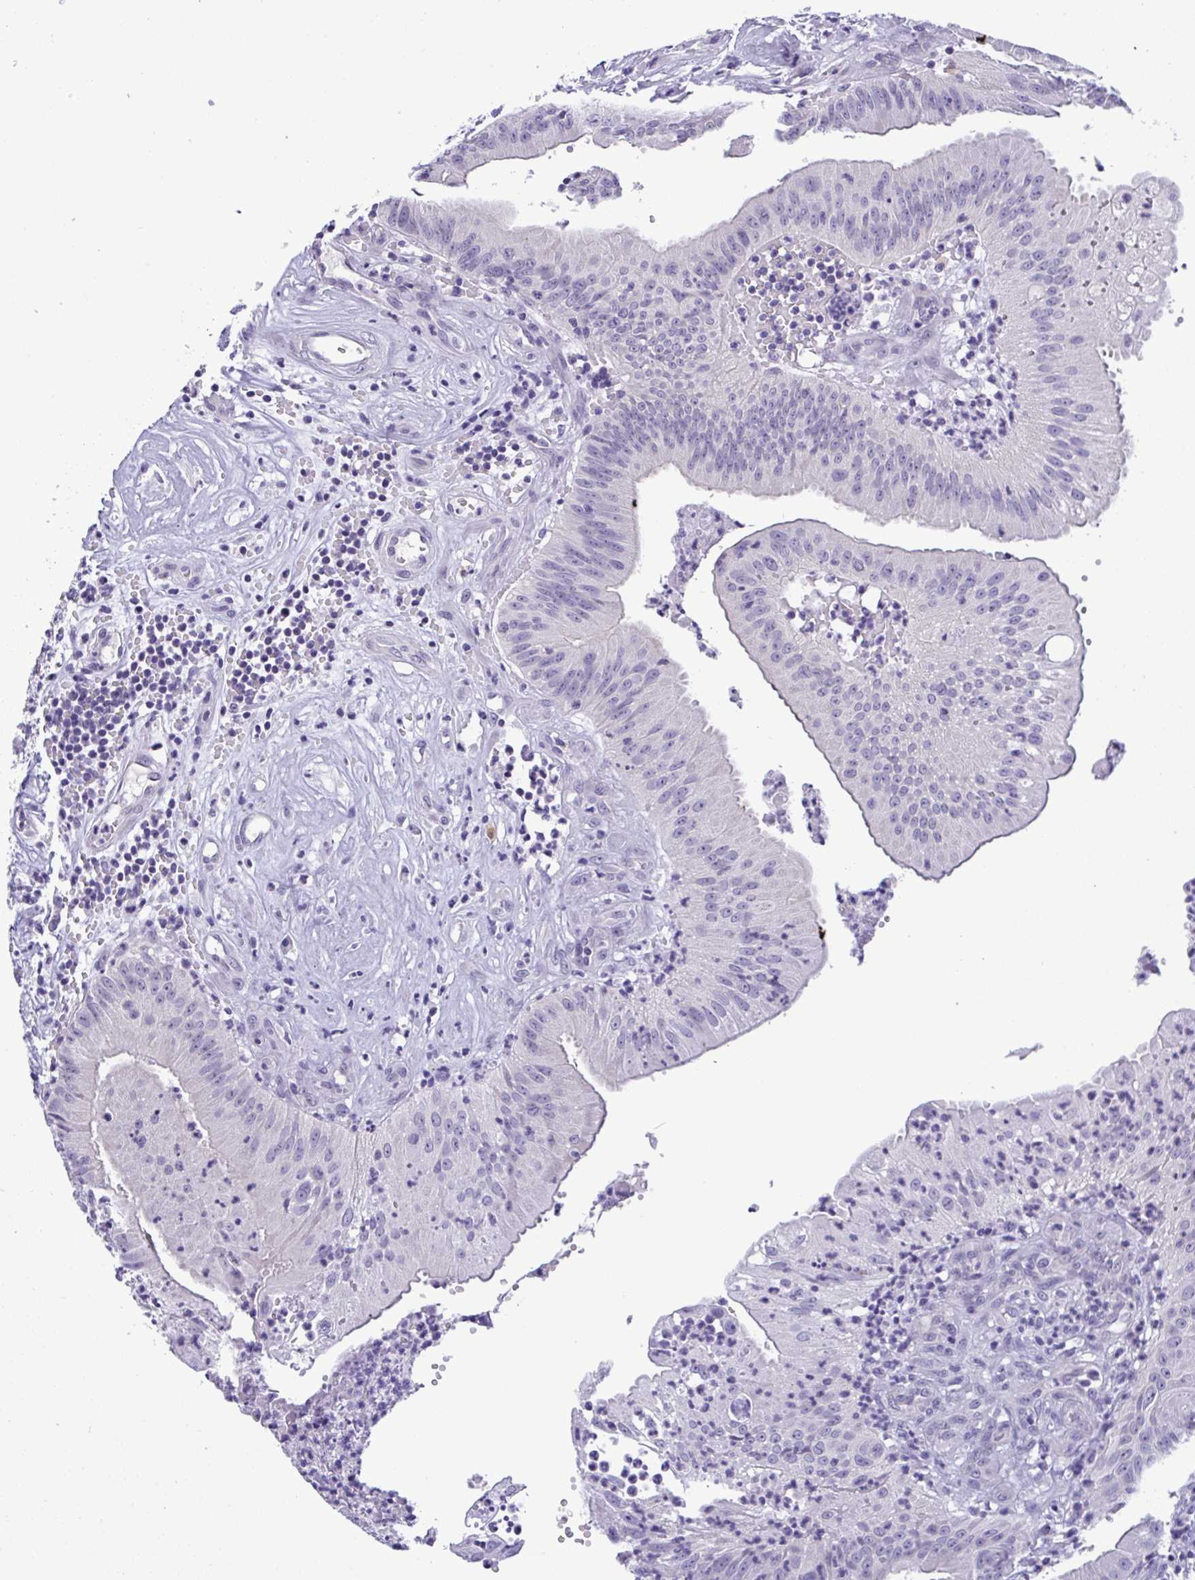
{"staining": {"intensity": "negative", "quantity": "none", "location": "none"}, "tissue": "head and neck cancer", "cell_type": "Tumor cells", "image_type": "cancer", "snomed": [{"axis": "morphology", "description": "Adenocarcinoma, NOS"}, {"axis": "topography", "description": "Head-Neck"}], "caption": "A micrograph of human adenocarcinoma (head and neck) is negative for staining in tumor cells.", "gene": "YBX2", "patient": {"sex": "male", "age": 44}}